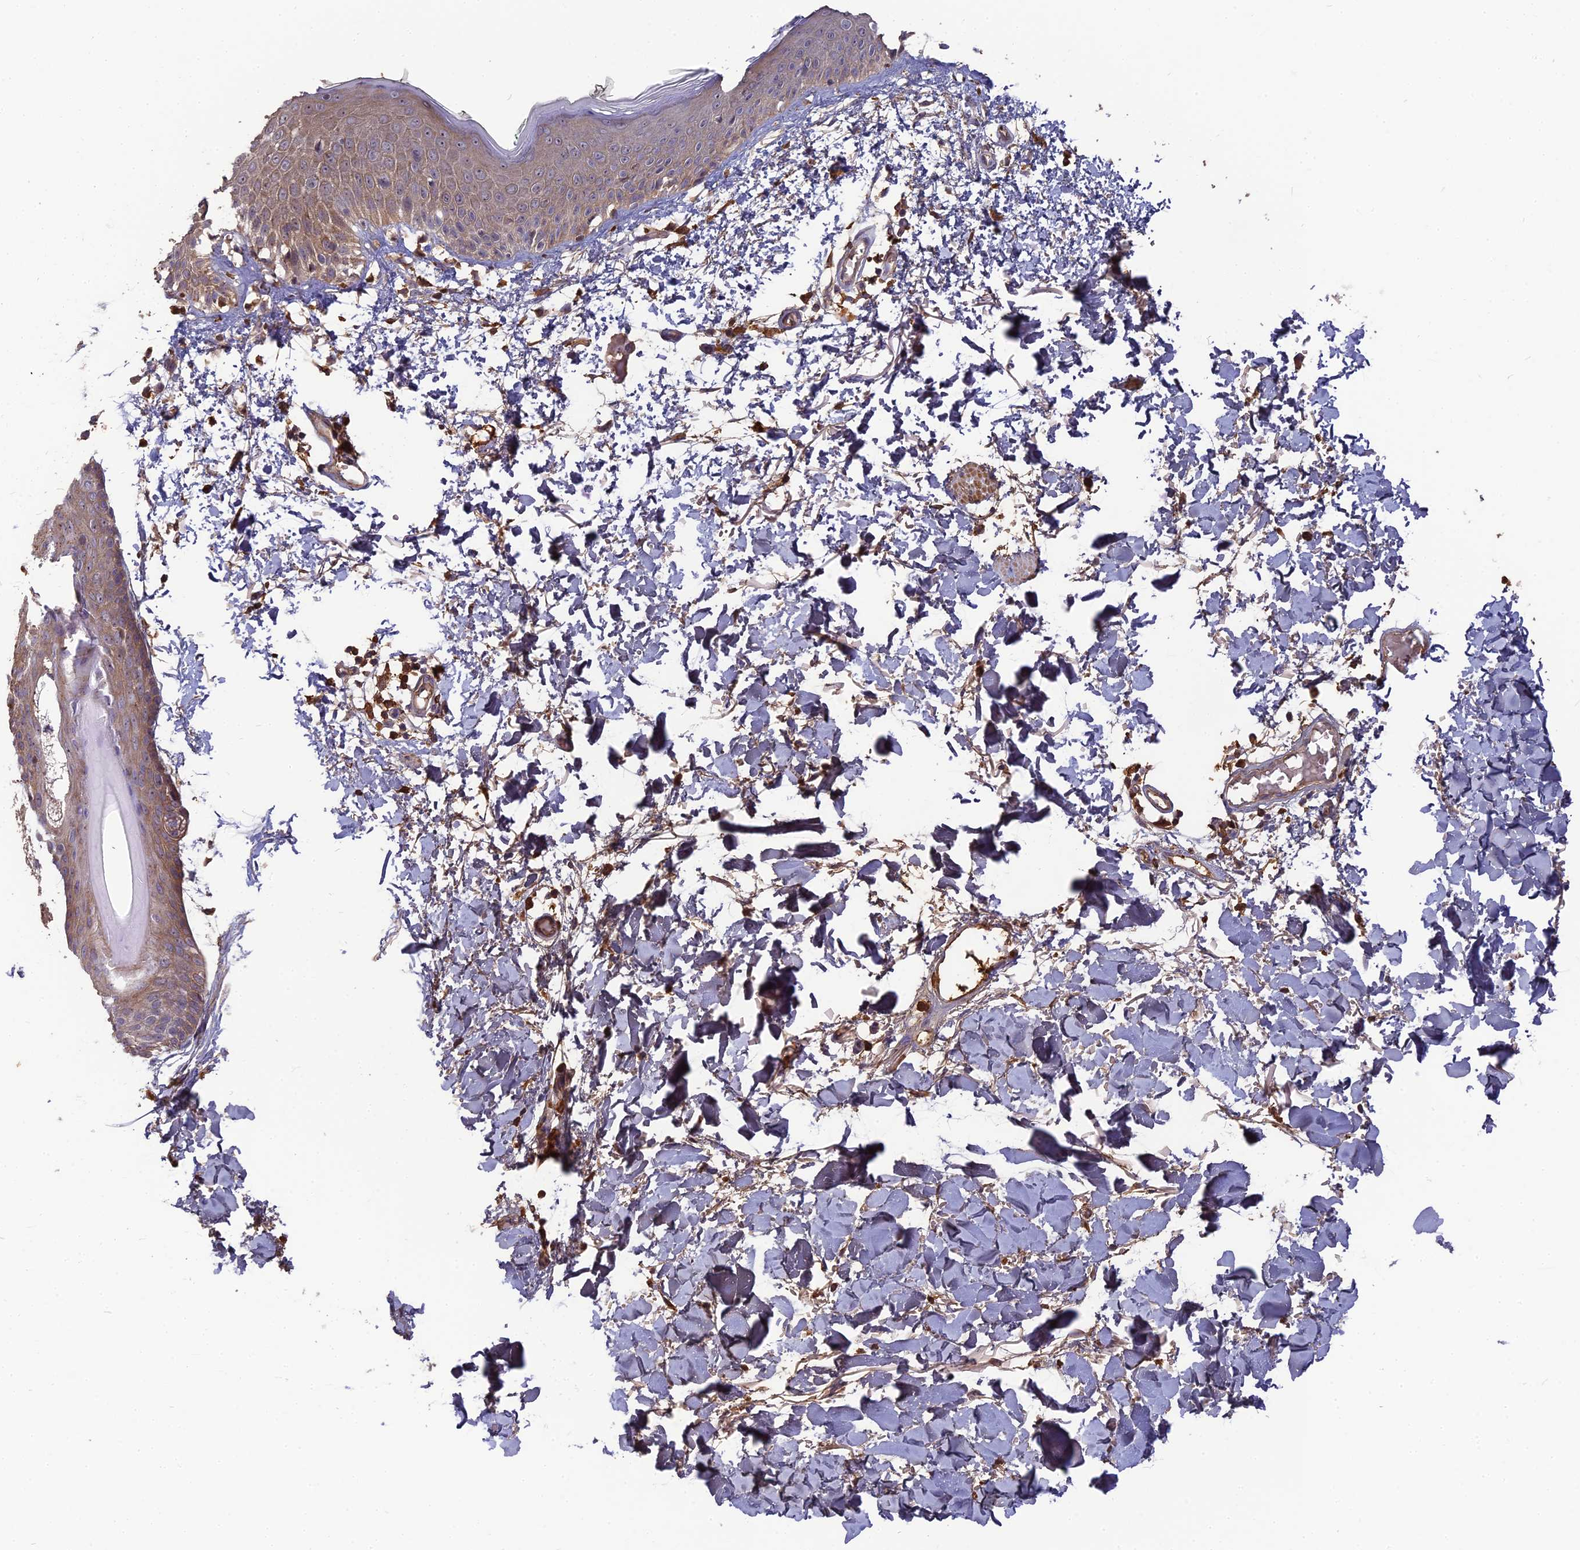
{"staining": {"intensity": "moderate", "quantity": "25%-75%", "location": "cytoplasmic/membranous"}, "tissue": "skin", "cell_type": "Fibroblasts", "image_type": "normal", "snomed": [{"axis": "morphology", "description": "Normal tissue, NOS"}, {"axis": "topography", "description": "Skin"}], "caption": "Benign skin exhibits moderate cytoplasmic/membranous staining in about 25%-75% of fibroblasts.", "gene": "ERMAP", "patient": {"sex": "male", "age": 62}}